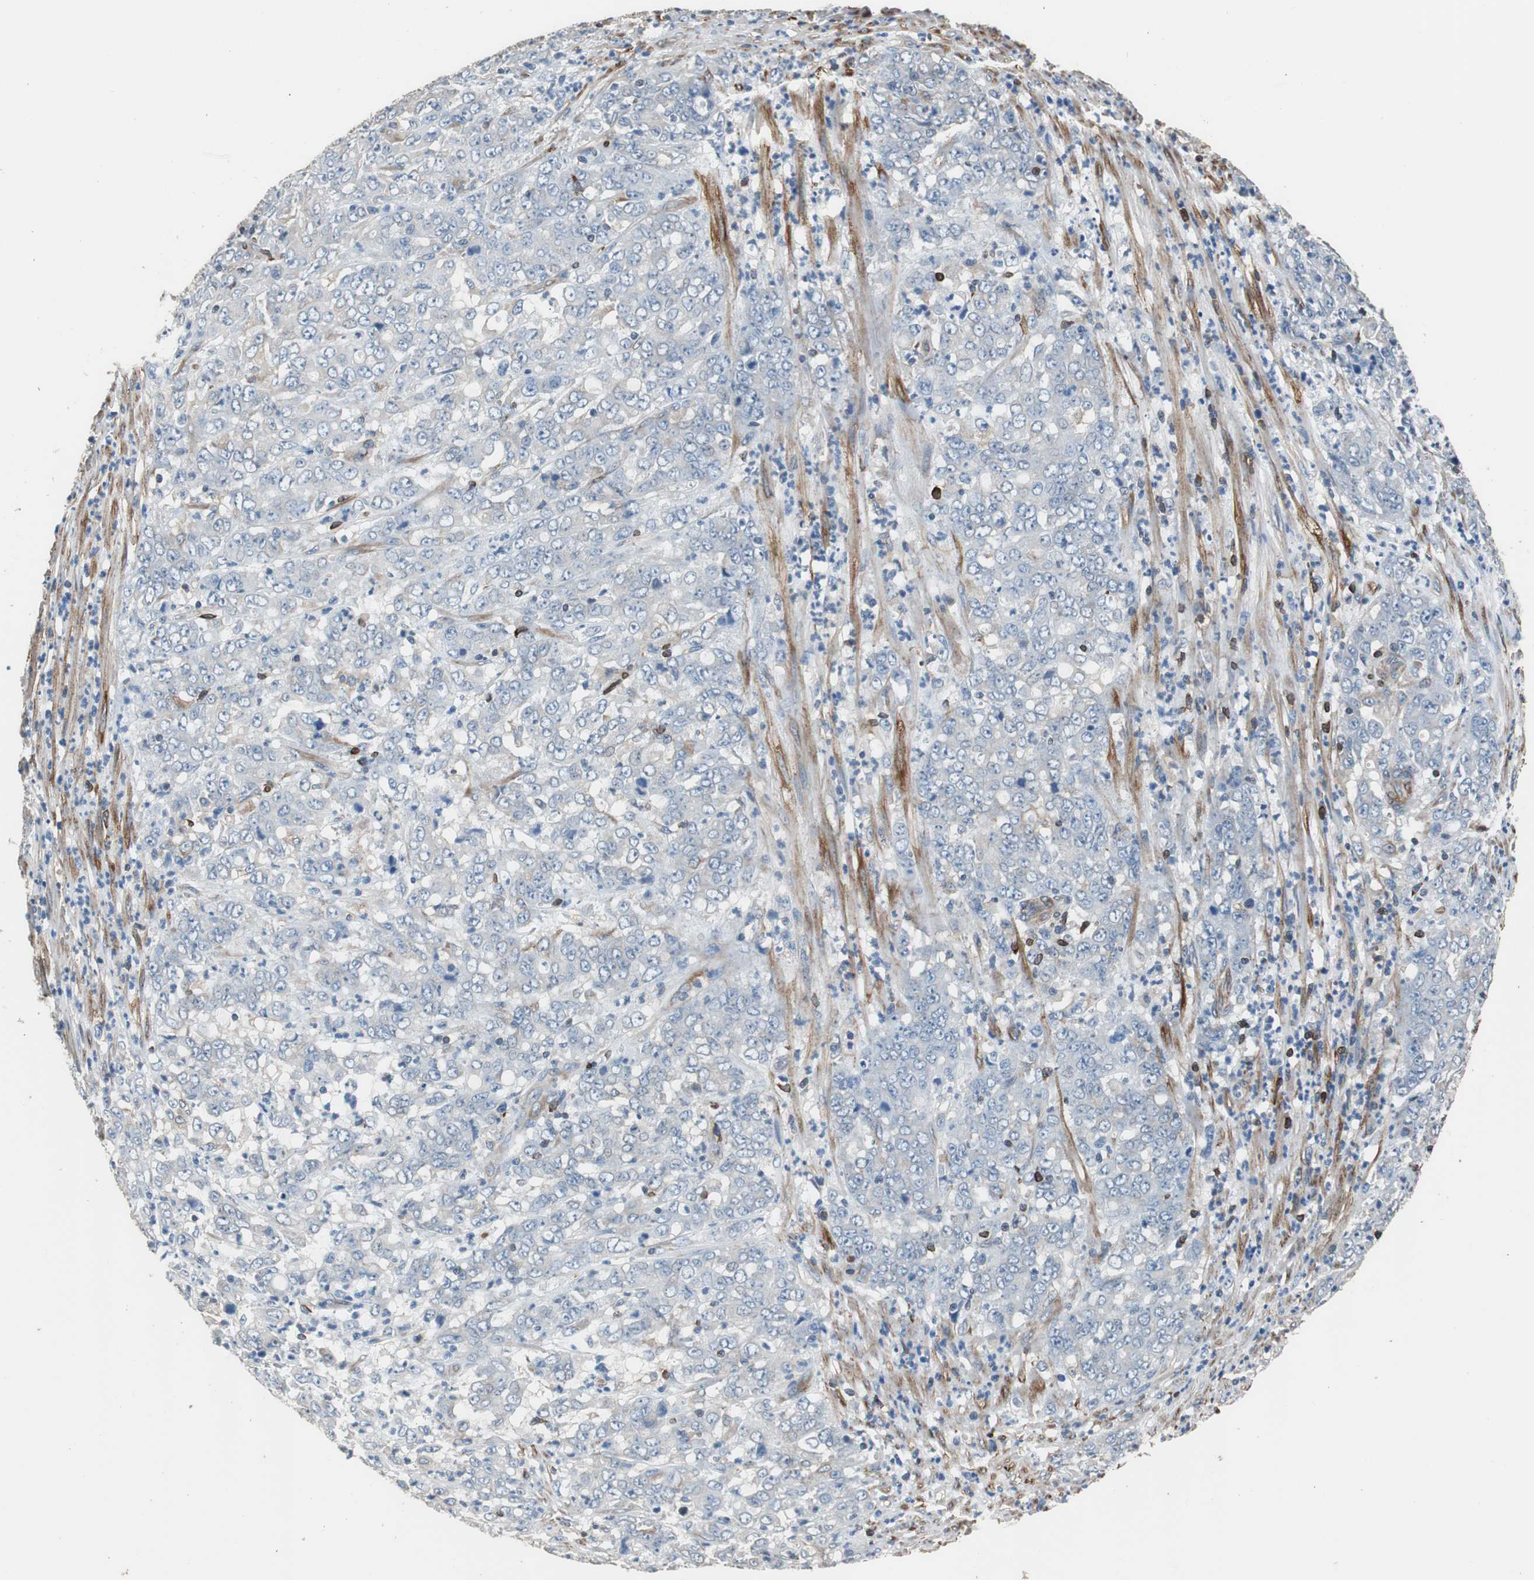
{"staining": {"intensity": "negative", "quantity": "none", "location": "none"}, "tissue": "stomach cancer", "cell_type": "Tumor cells", "image_type": "cancer", "snomed": [{"axis": "morphology", "description": "Adenocarcinoma, NOS"}, {"axis": "topography", "description": "Stomach, lower"}], "caption": "DAB immunohistochemical staining of stomach cancer reveals no significant staining in tumor cells.", "gene": "PBXIP1", "patient": {"sex": "female", "age": 71}}